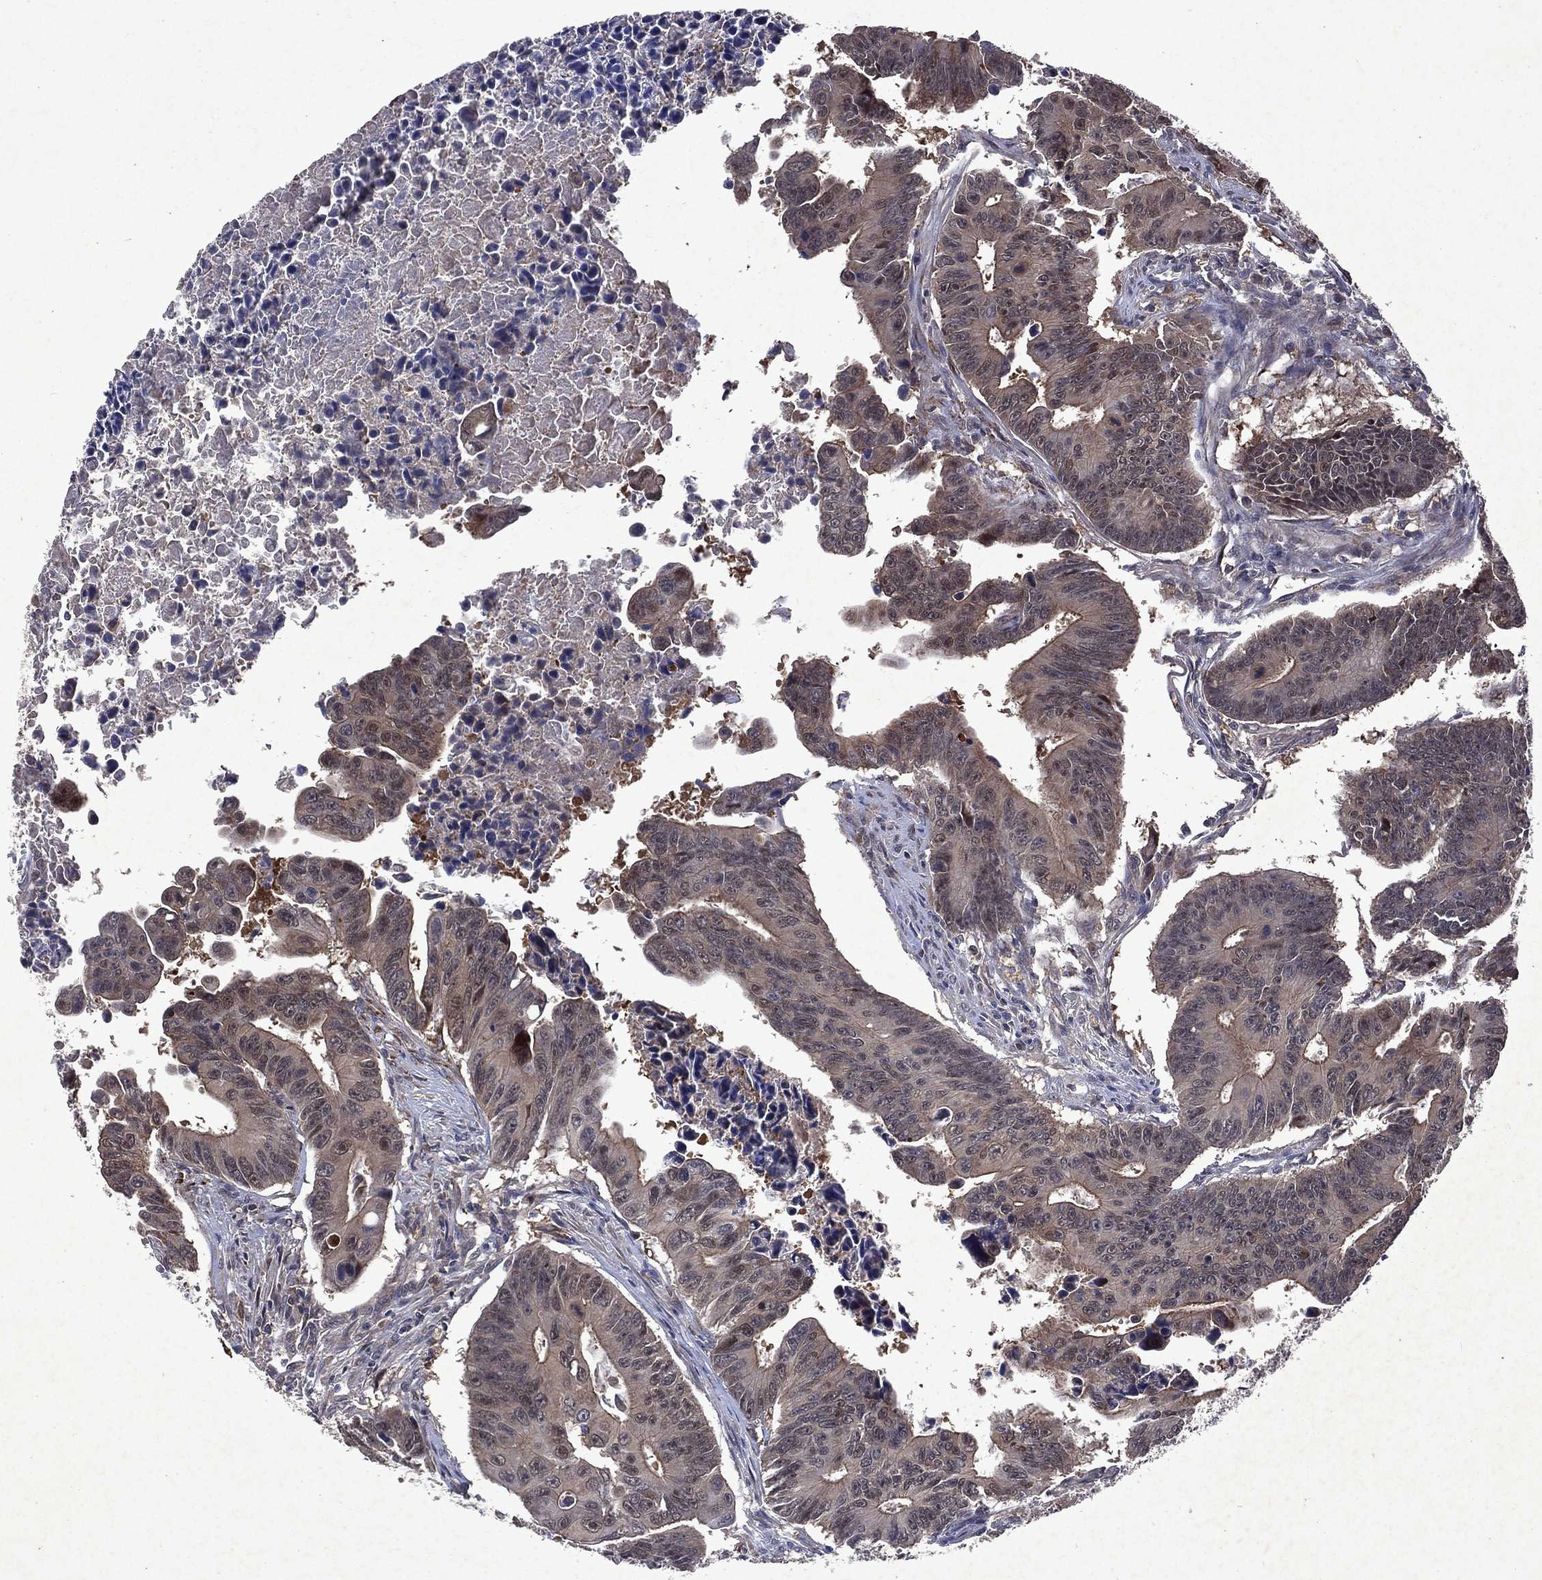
{"staining": {"intensity": "moderate", "quantity": "<25%", "location": "cytoplasmic/membranous"}, "tissue": "colorectal cancer", "cell_type": "Tumor cells", "image_type": "cancer", "snomed": [{"axis": "morphology", "description": "Adenocarcinoma, NOS"}, {"axis": "topography", "description": "Colon"}], "caption": "Moderate cytoplasmic/membranous protein staining is present in about <25% of tumor cells in colorectal adenocarcinoma. The staining was performed using DAB (3,3'-diaminobenzidine), with brown indicating positive protein expression. Nuclei are stained blue with hematoxylin.", "gene": "MTAP", "patient": {"sex": "female", "age": 87}}